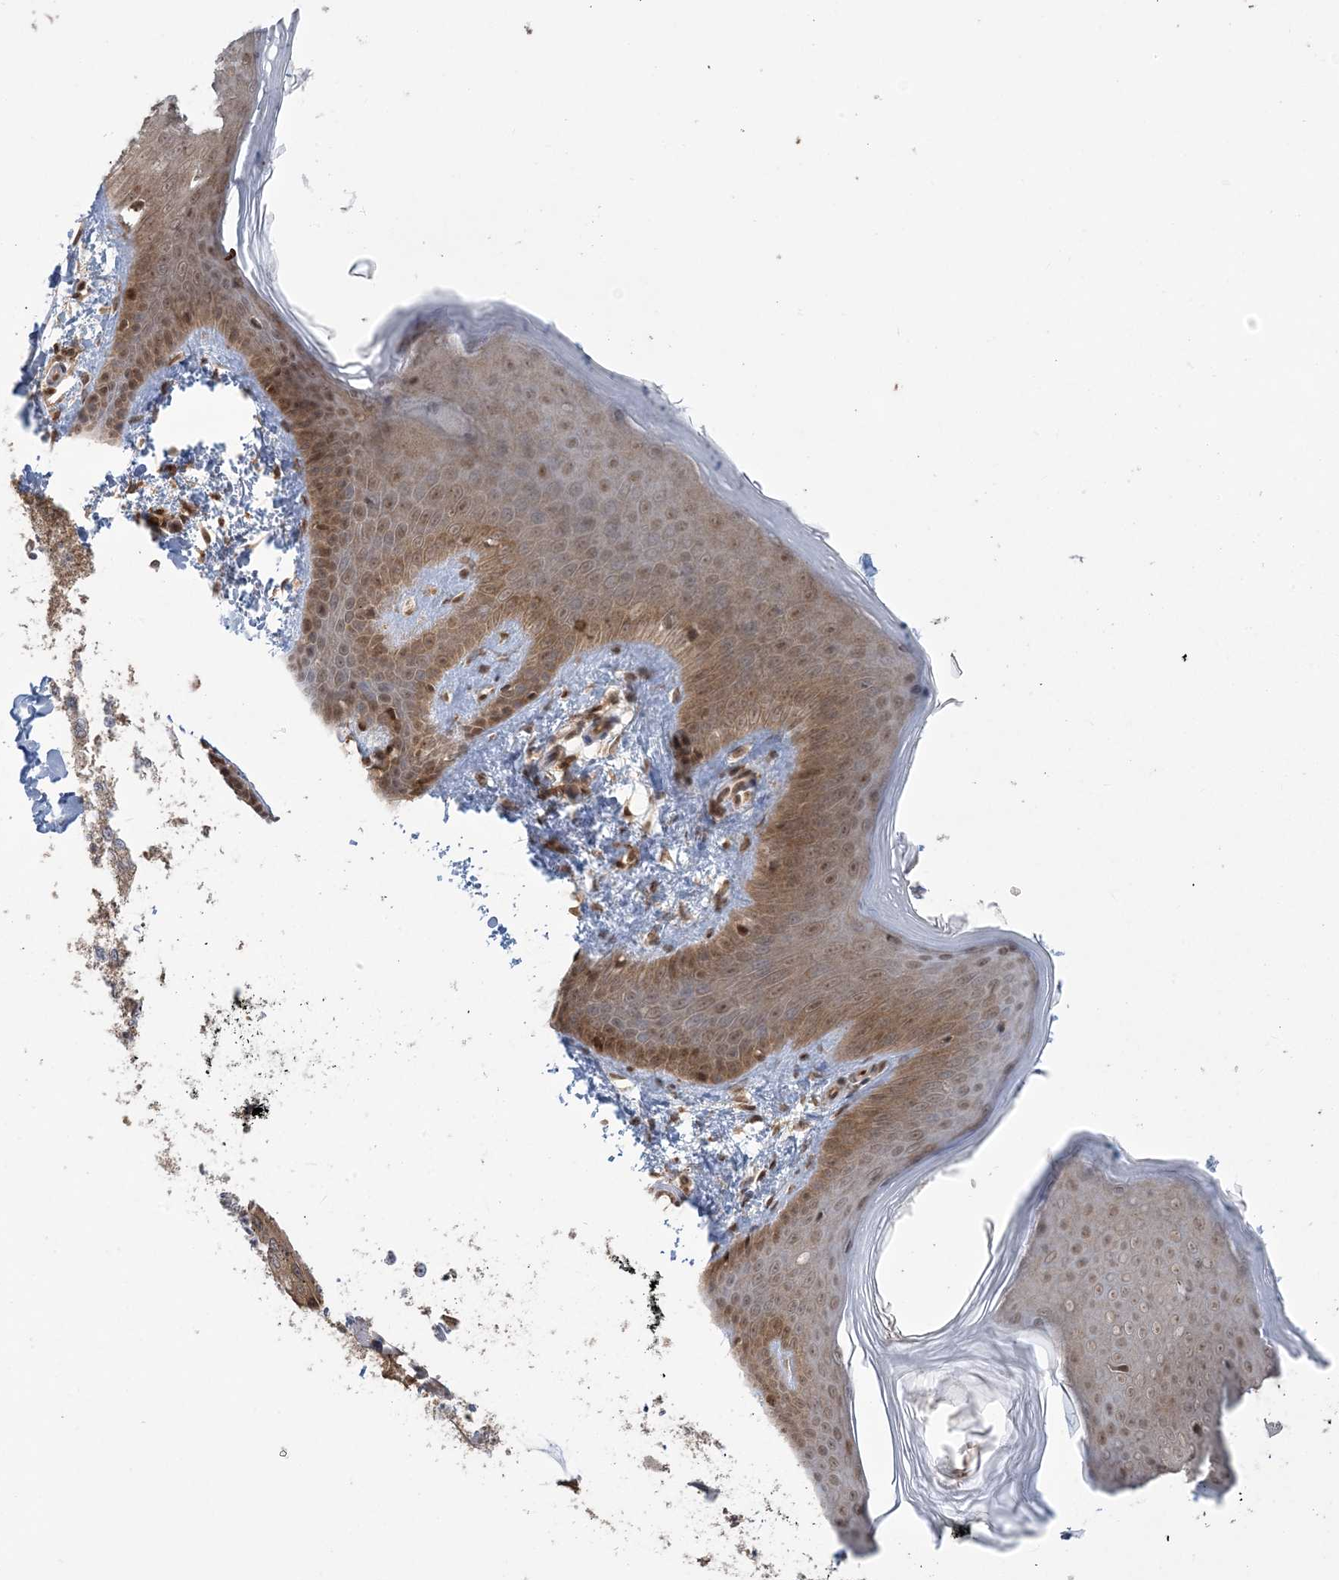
{"staining": {"intensity": "moderate", "quantity": "25%-75%", "location": "cytoplasmic/membranous"}, "tissue": "skin", "cell_type": "Fibroblasts", "image_type": "normal", "snomed": [{"axis": "morphology", "description": "Normal tissue, NOS"}, {"axis": "topography", "description": "Skin"}], "caption": "Immunohistochemical staining of unremarkable human skin reveals medium levels of moderate cytoplasmic/membranous staining in approximately 25%-75% of fibroblasts. (Stains: DAB (3,3'-diaminobenzidine) in brown, nuclei in blue, Microscopy: brightfield microscopy at high magnification).", "gene": "ABCF3", "patient": {"sex": "male", "age": 36}}